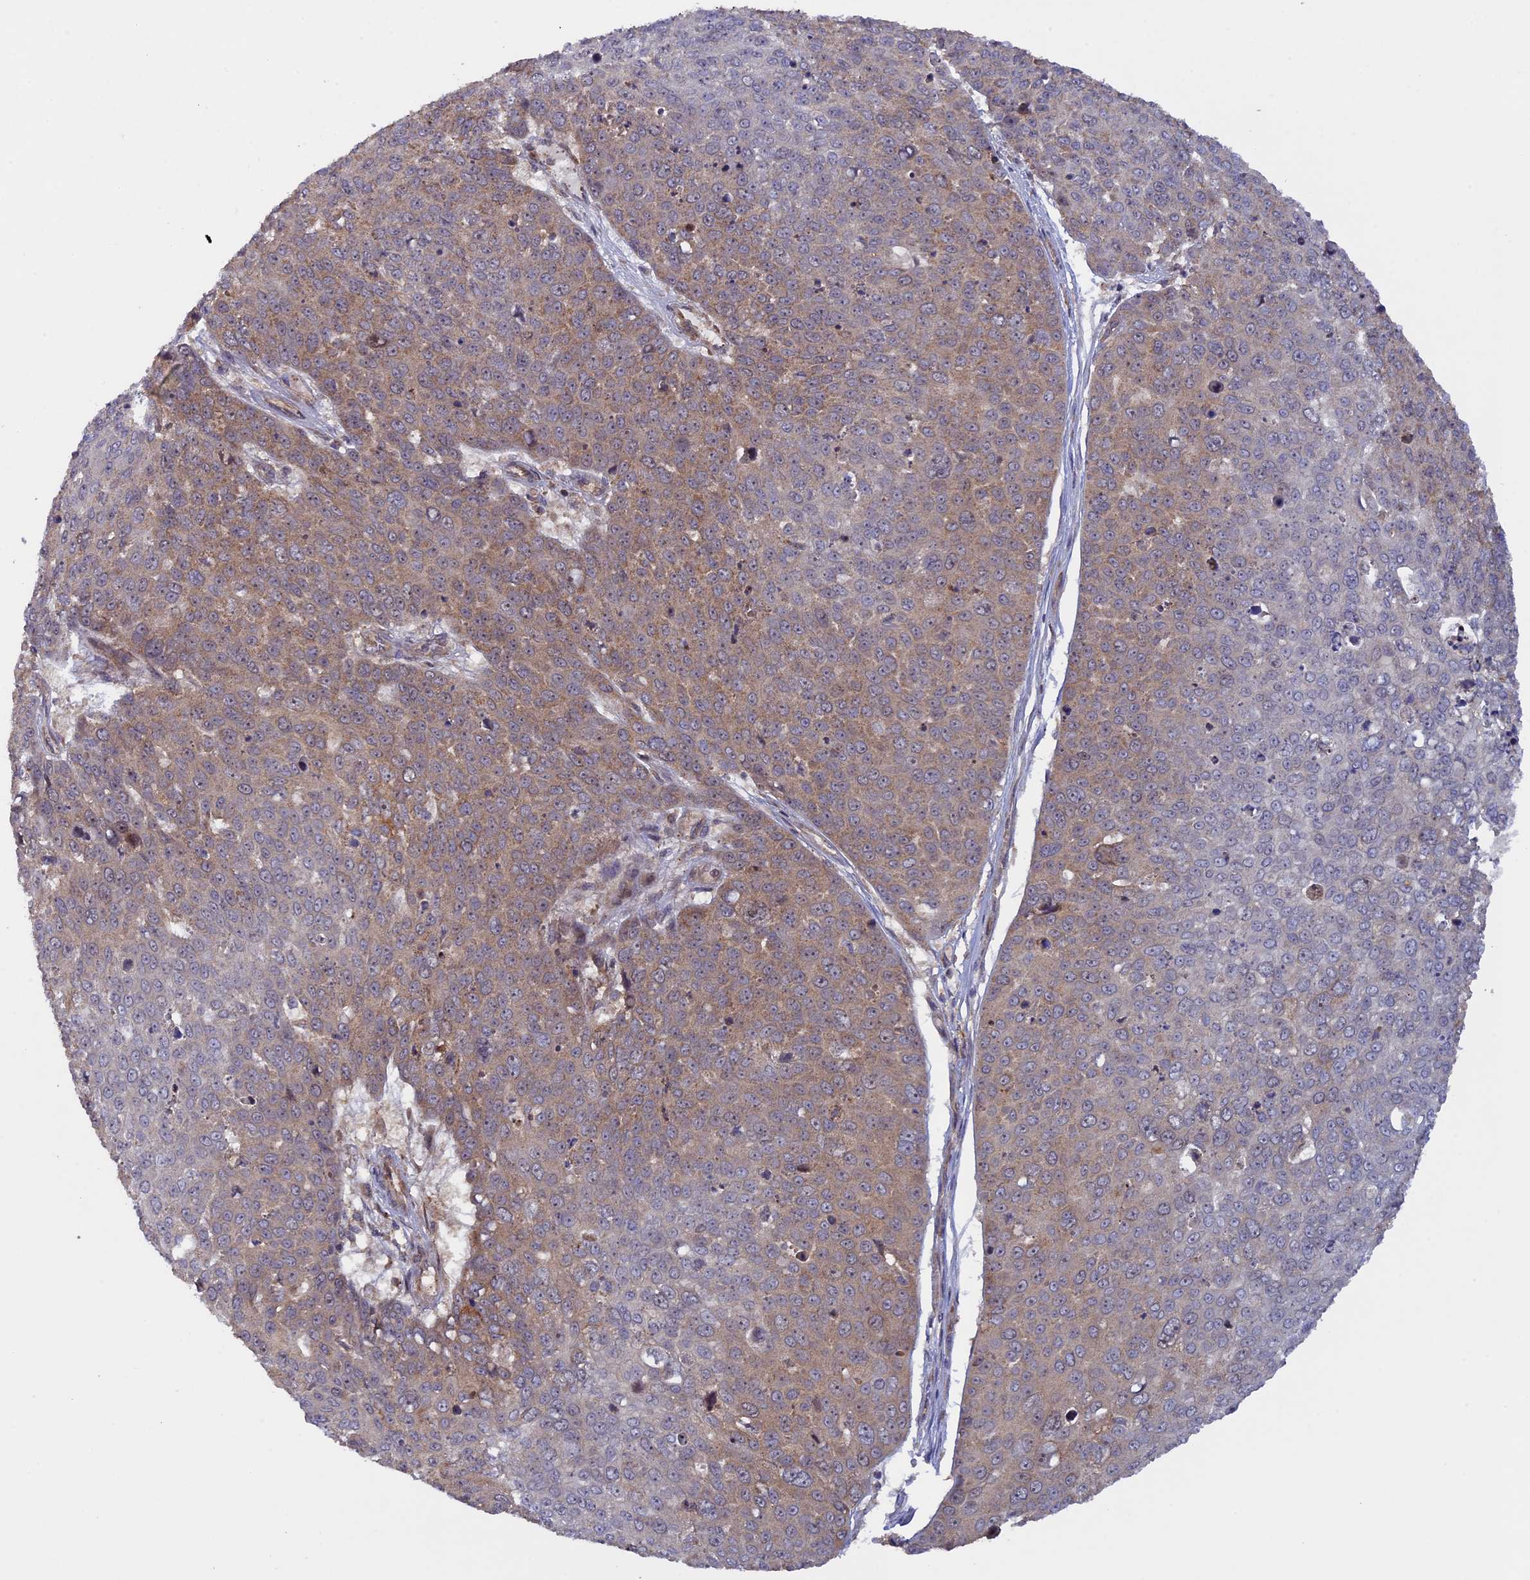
{"staining": {"intensity": "weak", "quantity": "25%-75%", "location": "cytoplasmic/membranous"}, "tissue": "skin cancer", "cell_type": "Tumor cells", "image_type": "cancer", "snomed": [{"axis": "morphology", "description": "Squamous cell carcinoma, NOS"}, {"axis": "topography", "description": "Skin"}], "caption": "The image exhibits staining of skin squamous cell carcinoma, revealing weak cytoplasmic/membranous protein expression (brown color) within tumor cells. The protein is stained brown, and the nuclei are stained in blue (DAB (3,3'-diaminobenzidine) IHC with brightfield microscopy, high magnification).", "gene": "FERMT1", "patient": {"sex": "male", "age": 71}}